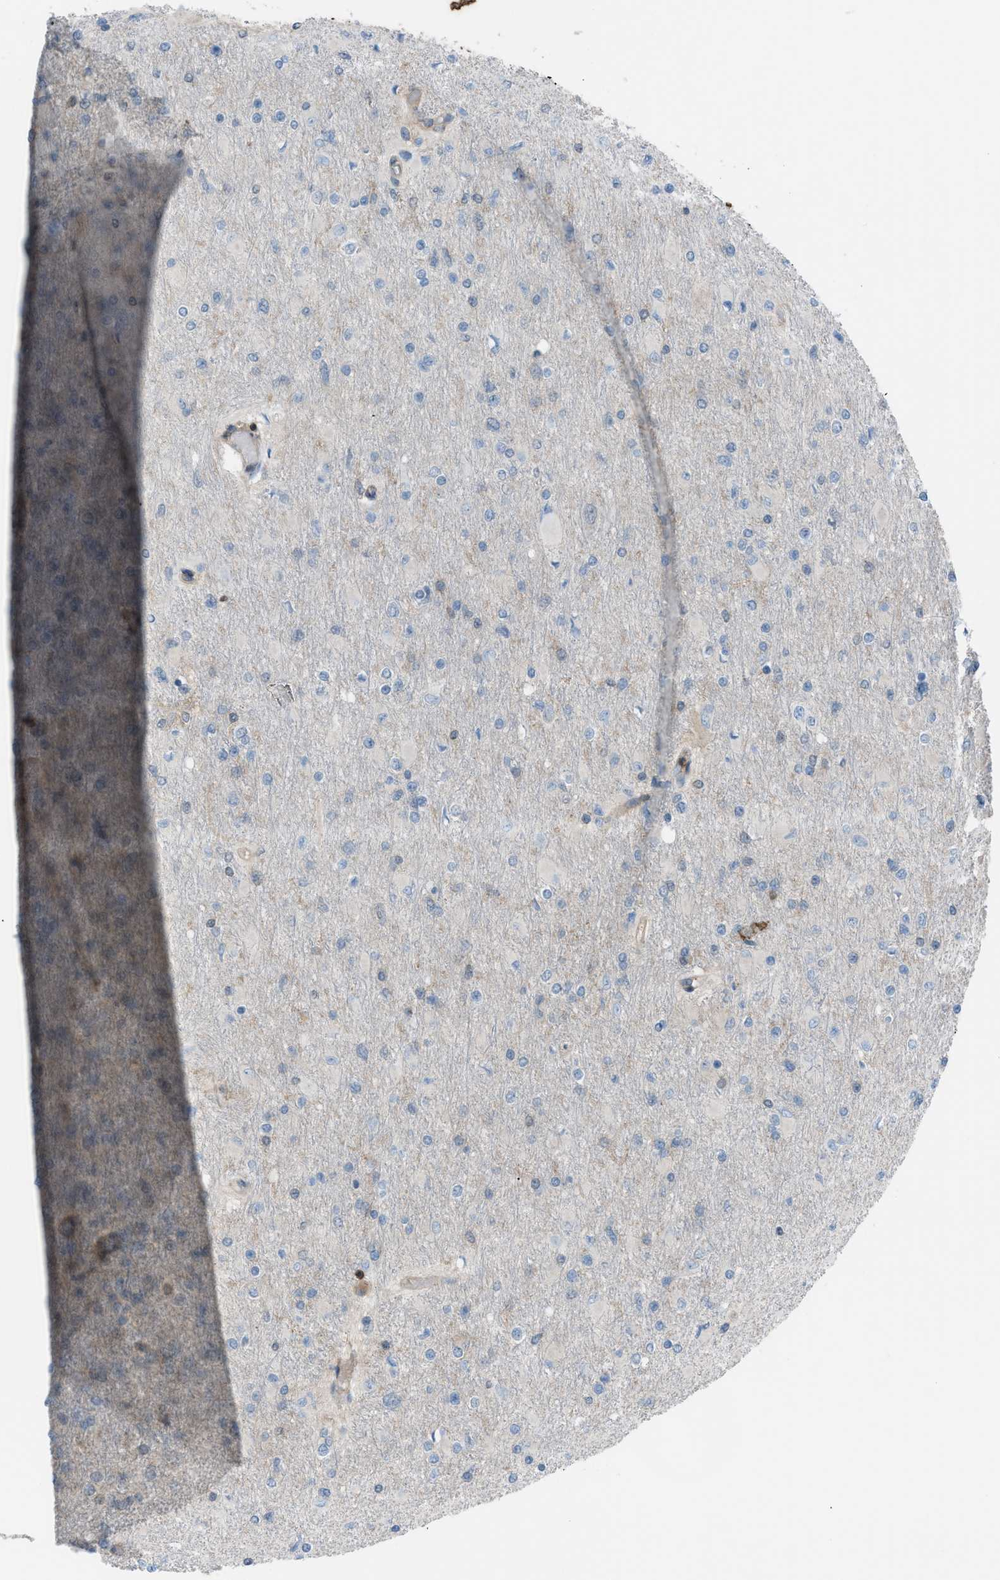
{"staining": {"intensity": "negative", "quantity": "none", "location": "none"}, "tissue": "glioma", "cell_type": "Tumor cells", "image_type": "cancer", "snomed": [{"axis": "morphology", "description": "Glioma, malignant, High grade"}, {"axis": "topography", "description": "Cerebral cortex"}], "caption": "Human malignant high-grade glioma stained for a protein using immunohistochemistry displays no positivity in tumor cells.", "gene": "DYRK1A", "patient": {"sex": "female", "age": 36}}